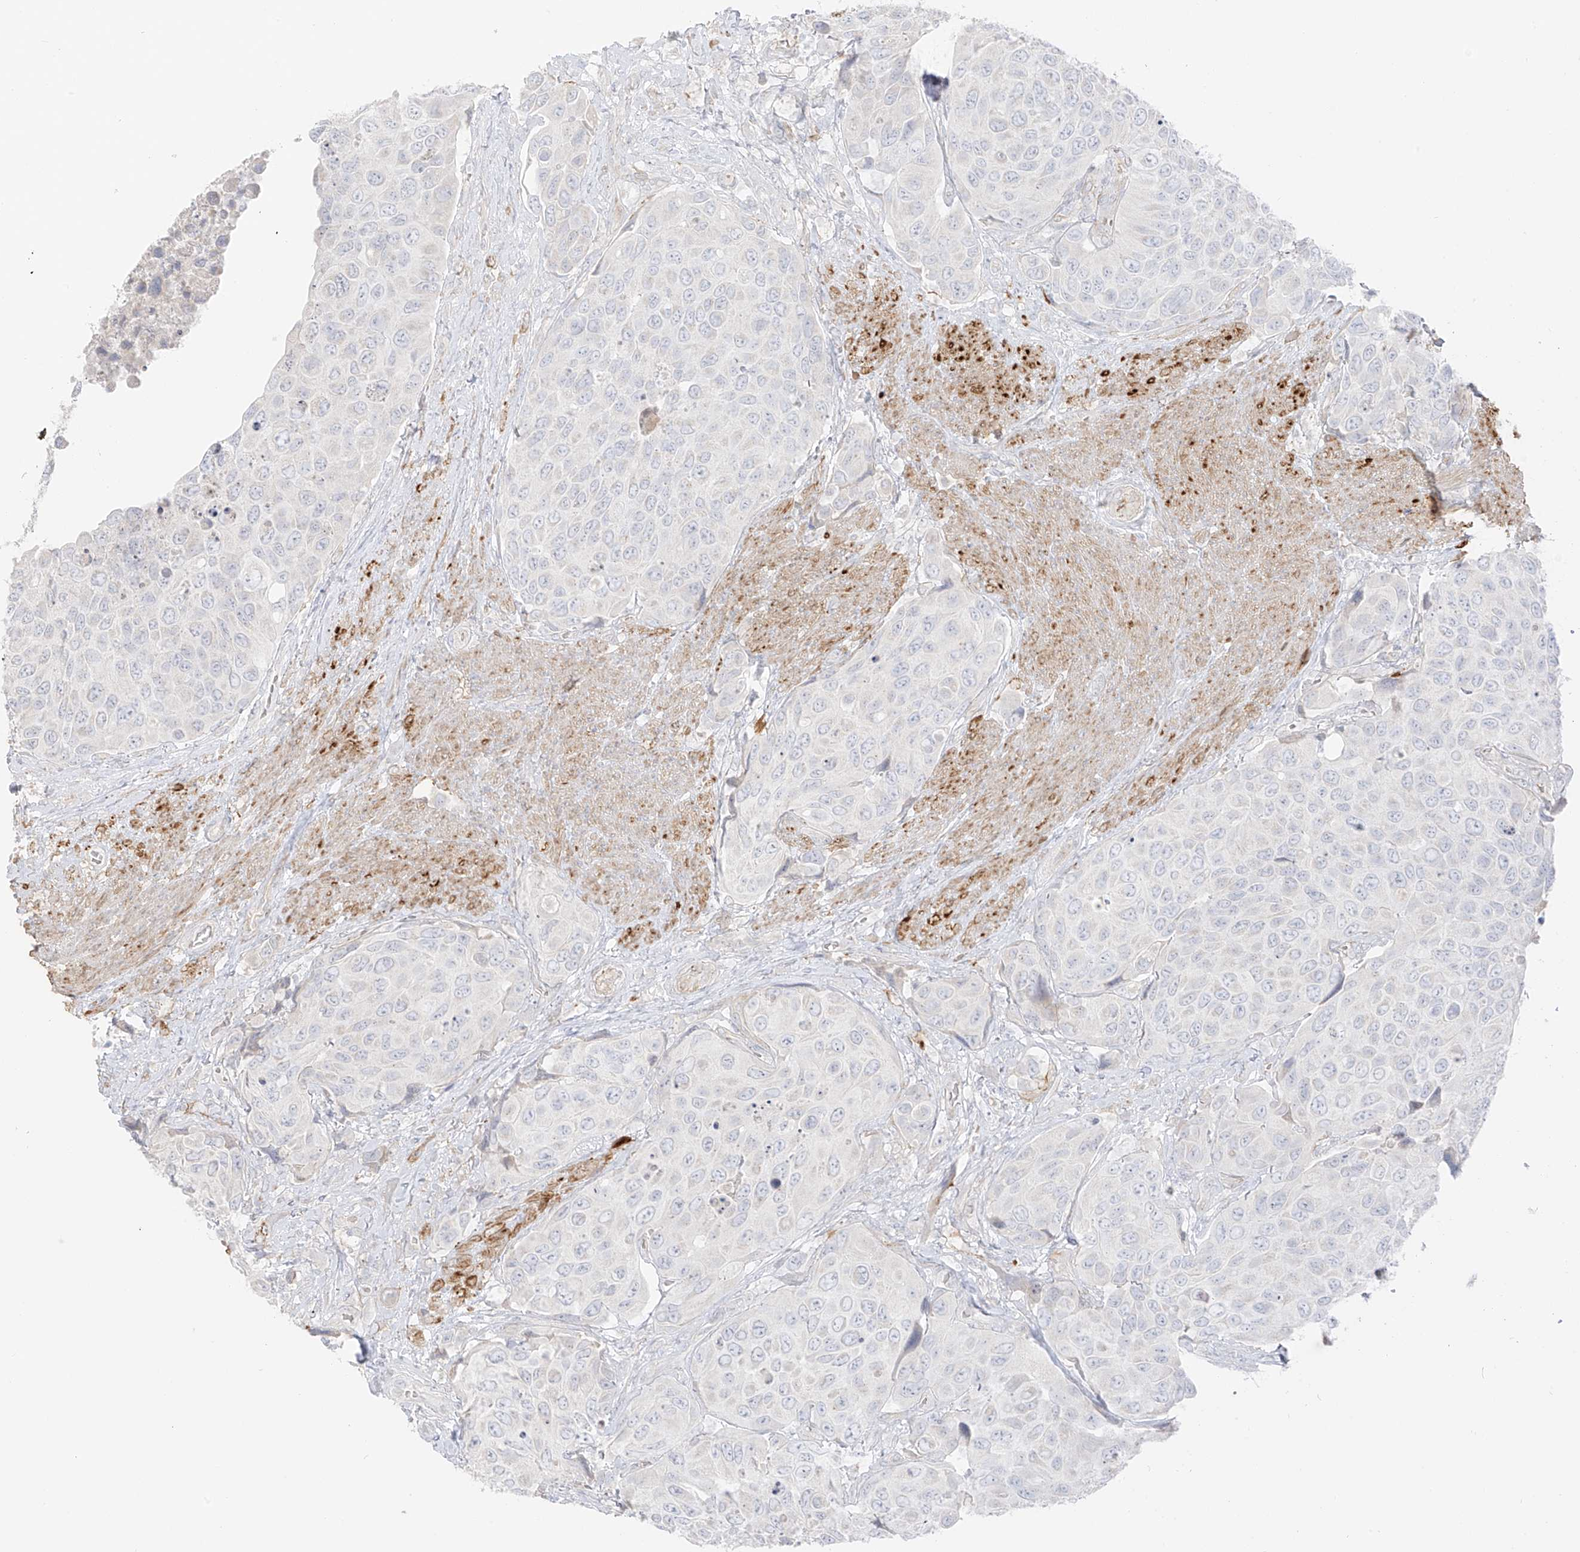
{"staining": {"intensity": "negative", "quantity": "none", "location": "none"}, "tissue": "urothelial cancer", "cell_type": "Tumor cells", "image_type": "cancer", "snomed": [{"axis": "morphology", "description": "Urothelial carcinoma, High grade"}, {"axis": "topography", "description": "Urinary bladder"}], "caption": "An IHC micrograph of urothelial cancer is shown. There is no staining in tumor cells of urothelial cancer.", "gene": "C11orf87", "patient": {"sex": "male", "age": 74}}